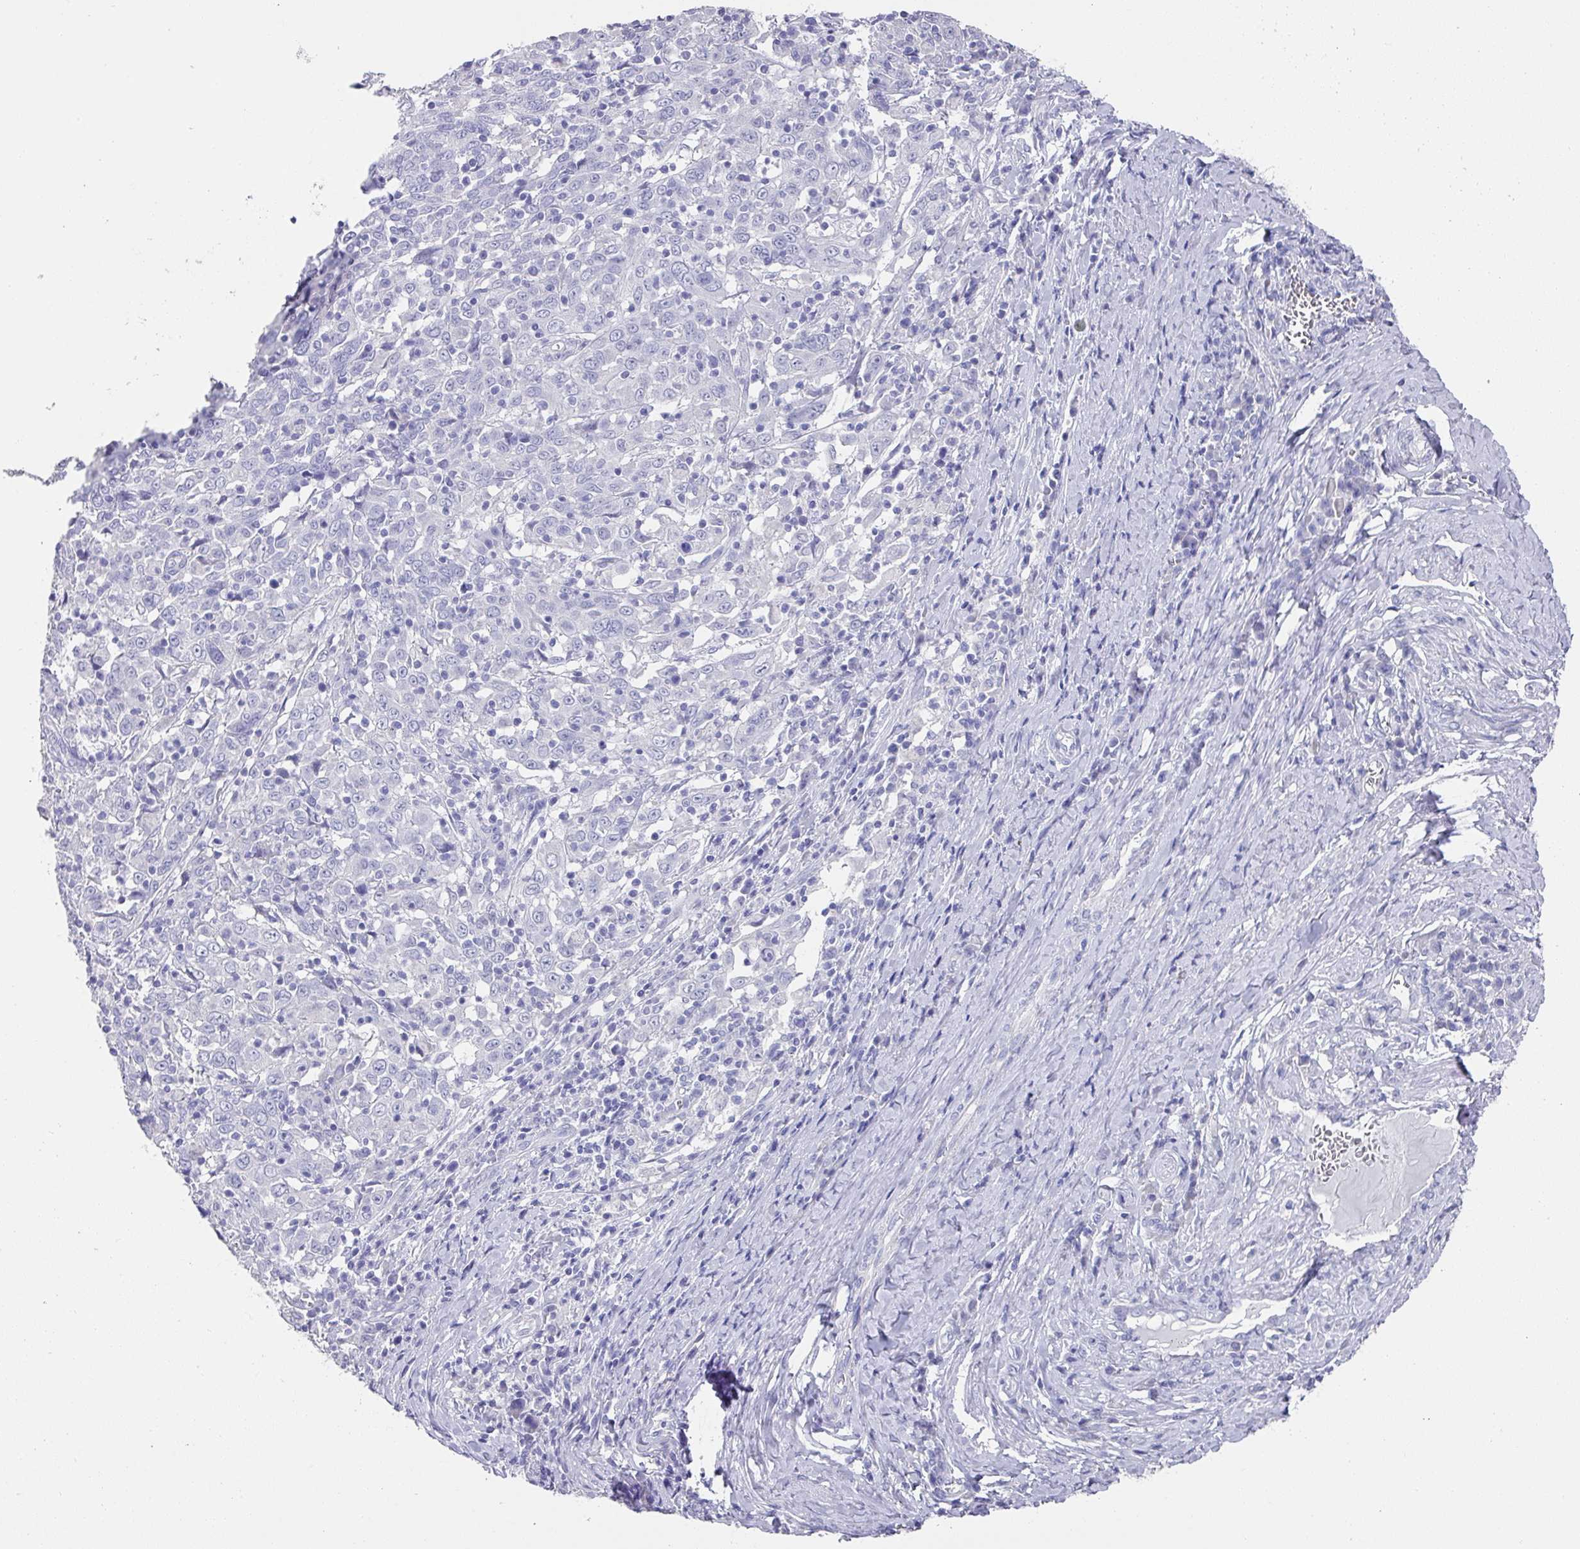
{"staining": {"intensity": "negative", "quantity": "none", "location": "none"}, "tissue": "cervical cancer", "cell_type": "Tumor cells", "image_type": "cancer", "snomed": [{"axis": "morphology", "description": "Squamous cell carcinoma, NOS"}, {"axis": "topography", "description": "Cervix"}], "caption": "The histopathology image reveals no significant positivity in tumor cells of squamous cell carcinoma (cervical). (IHC, brightfield microscopy, high magnification).", "gene": "DAZL", "patient": {"sex": "female", "age": 46}}